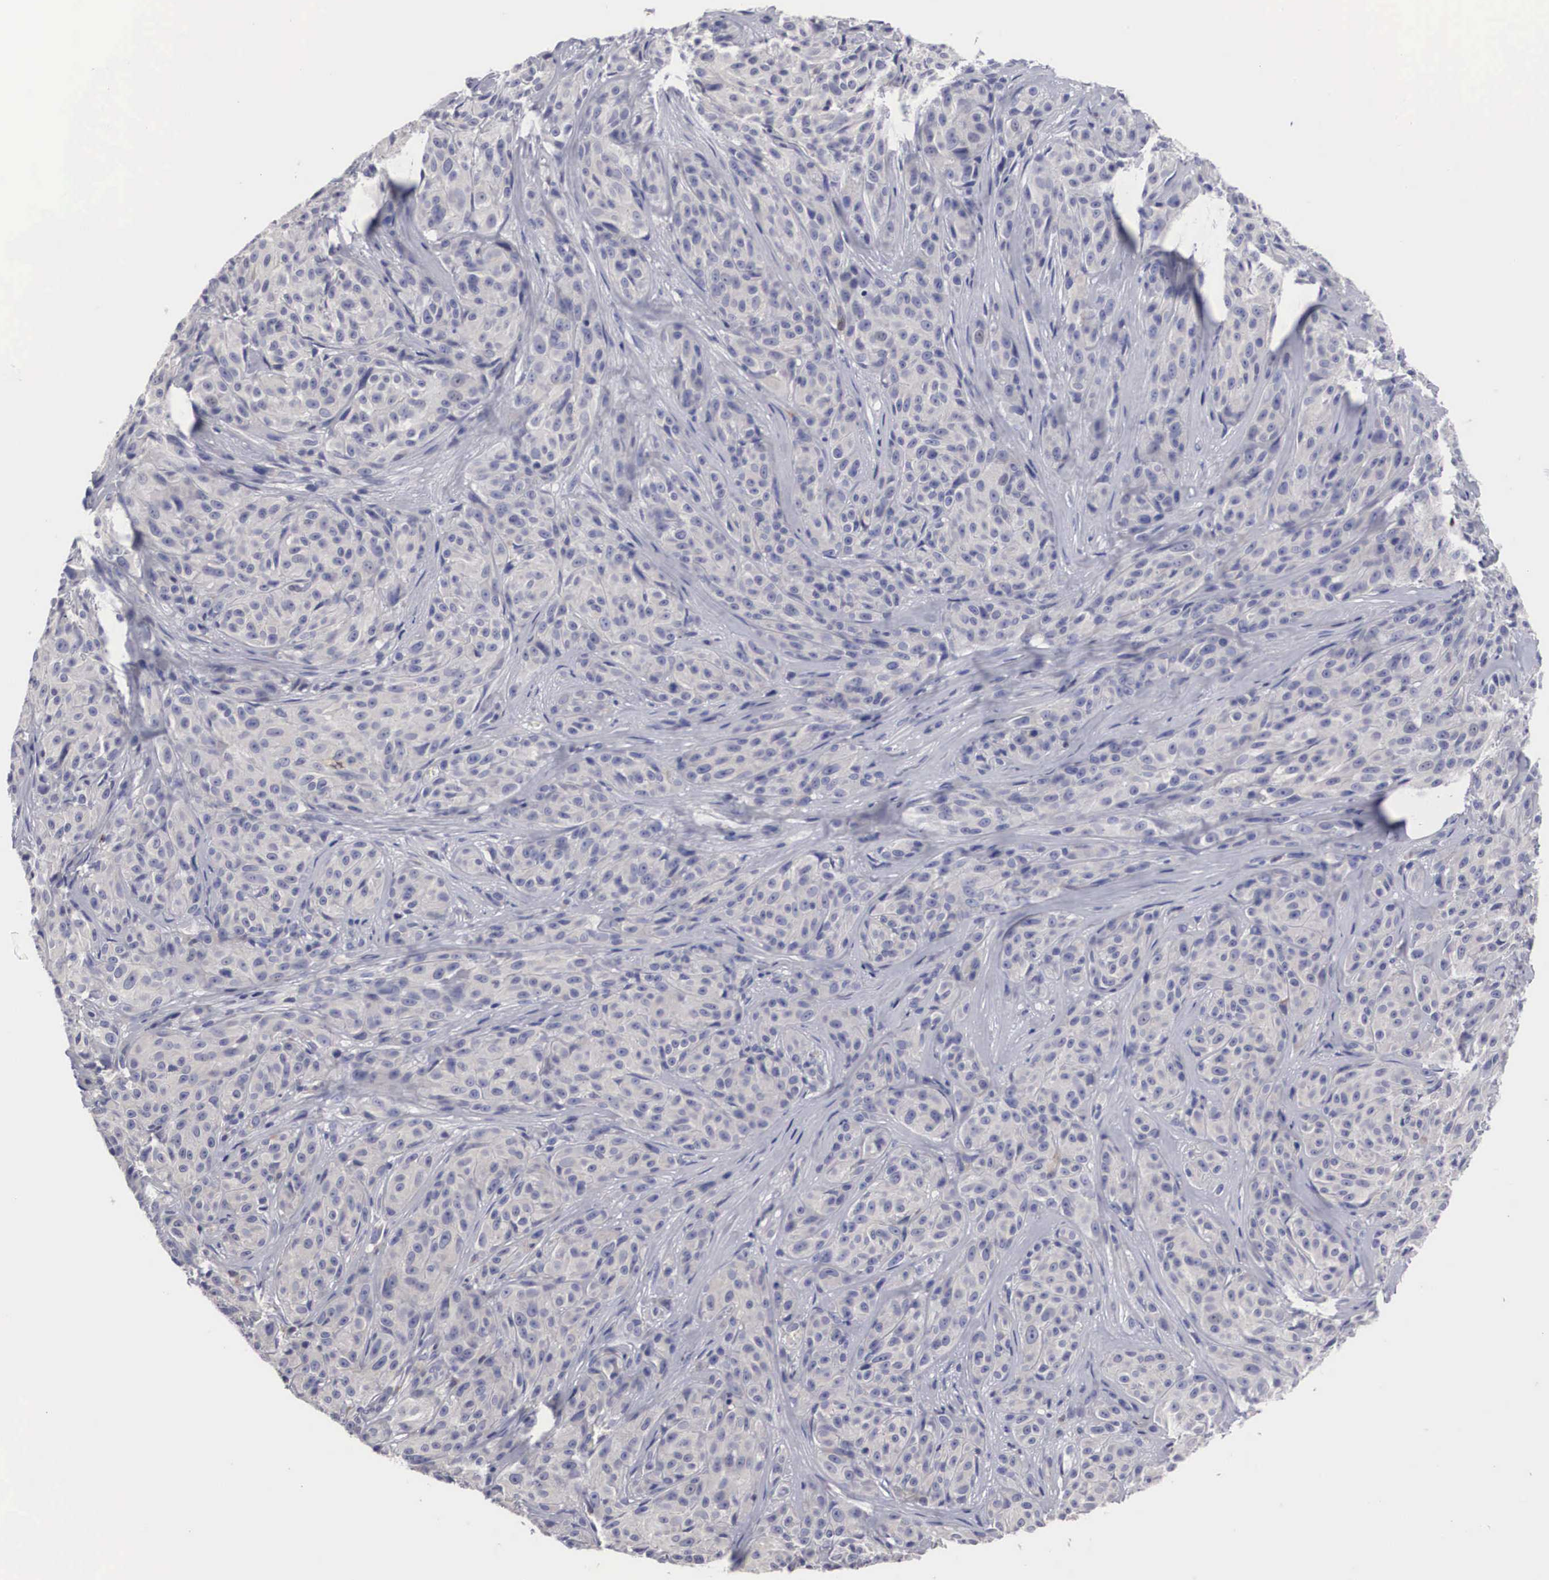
{"staining": {"intensity": "weak", "quantity": "<25%", "location": "cytoplasmic/membranous"}, "tissue": "melanoma", "cell_type": "Tumor cells", "image_type": "cancer", "snomed": [{"axis": "morphology", "description": "Malignant melanoma, NOS"}, {"axis": "topography", "description": "Skin"}], "caption": "Human melanoma stained for a protein using immunohistochemistry (IHC) demonstrates no positivity in tumor cells.", "gene": "HMOX1", "patient": {"sex": "male", "age": 56}}